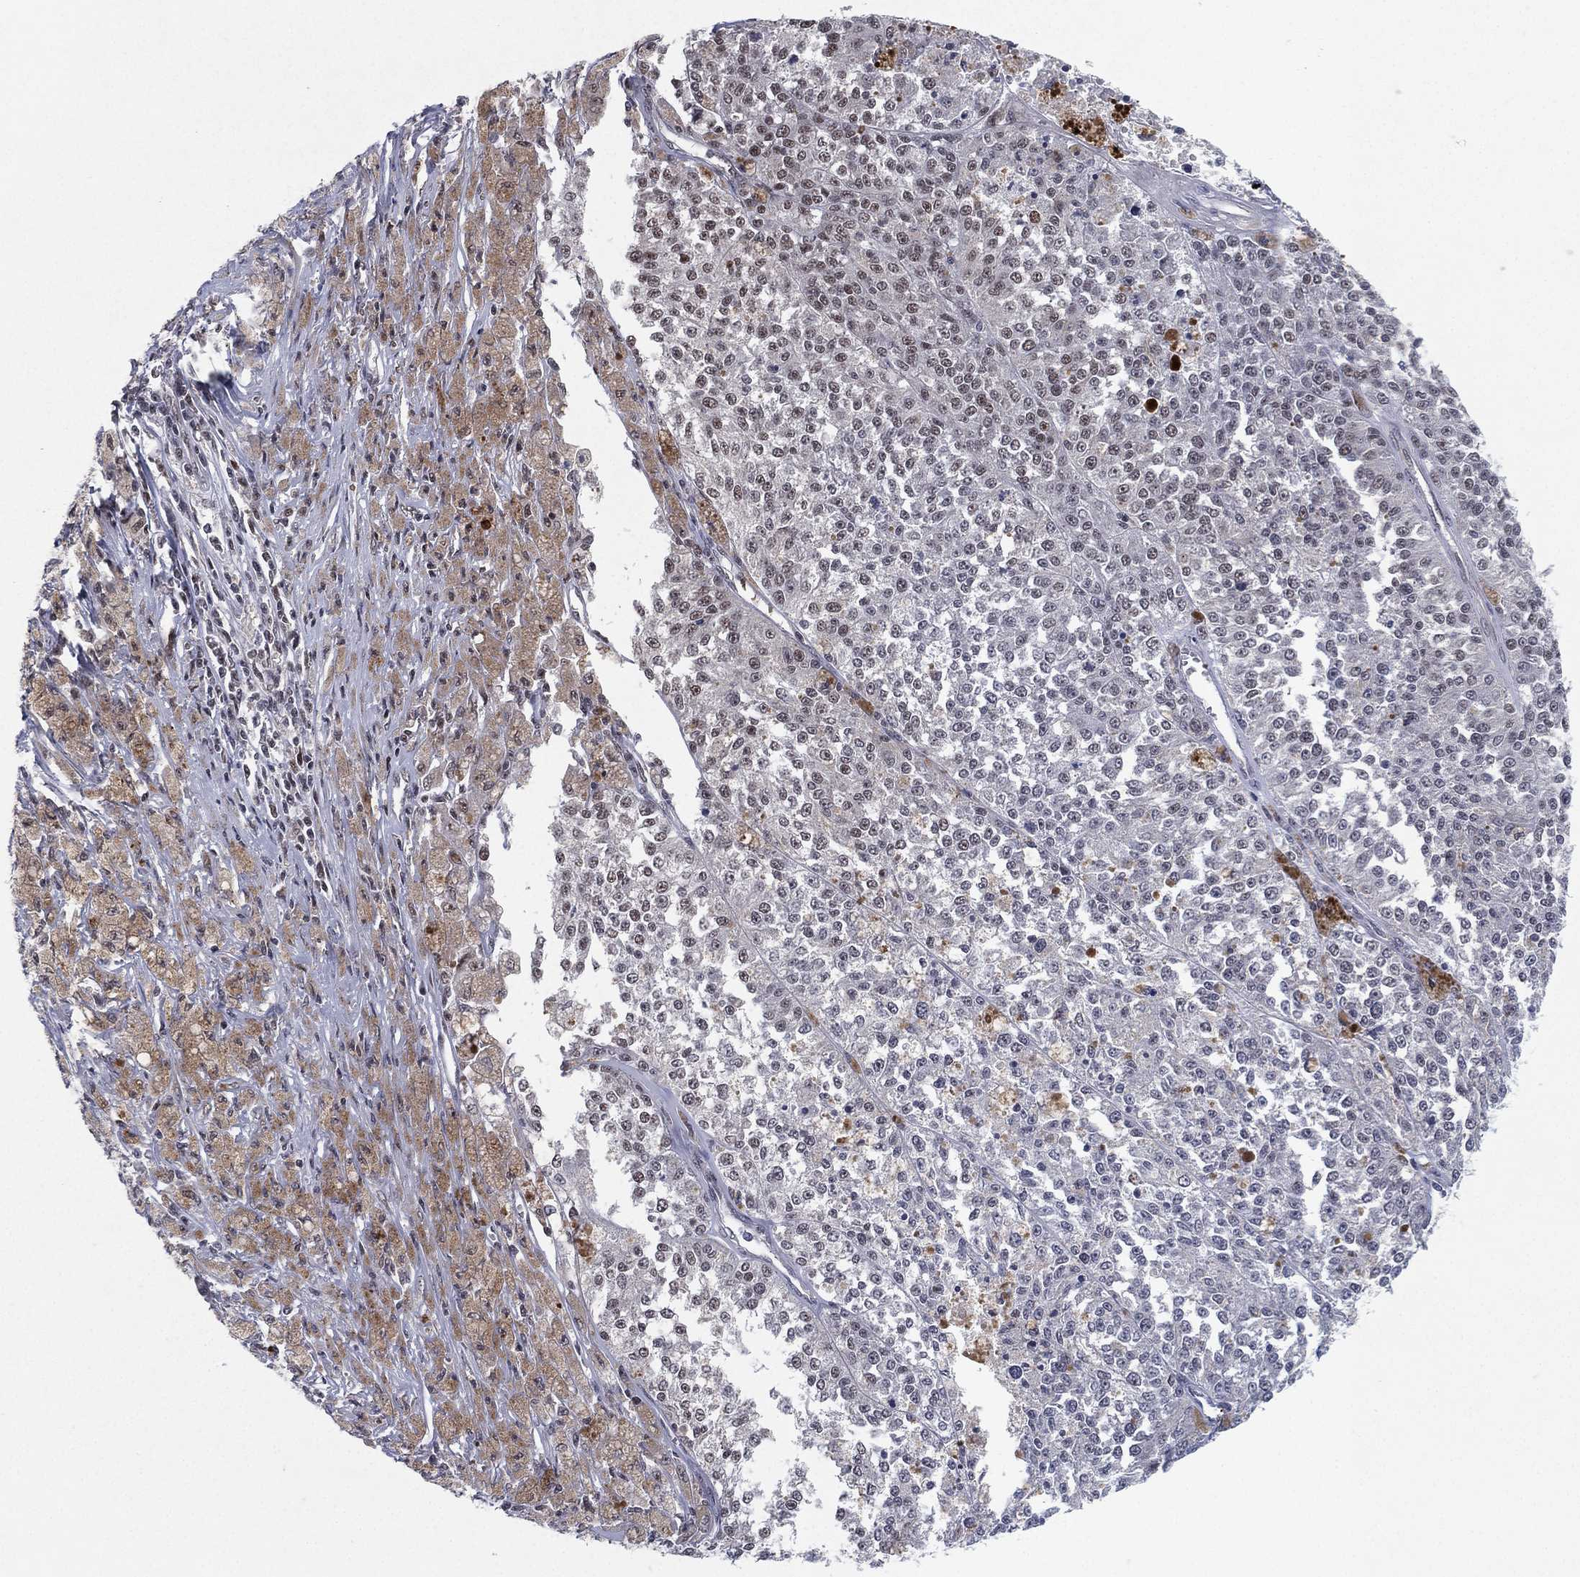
{"staining": {"intensity": "negative", "quantity": "none", "location": "none"}, "tissue": "melanoma", "cell_type": "Tumor cells", "image_type": "cancer", "snomed": [{"axis": "morphology", "description": "Malignant melanoma, Metastatic site"}, {"axis": "topography", "description": "Lymph node"}], "caption": "This is an immunohistochemistry histopathology image of melanoma. There is no positivity in tumor cells.", "gene": "DGCR8", "patient": {"sex": "female", "age": 64}}